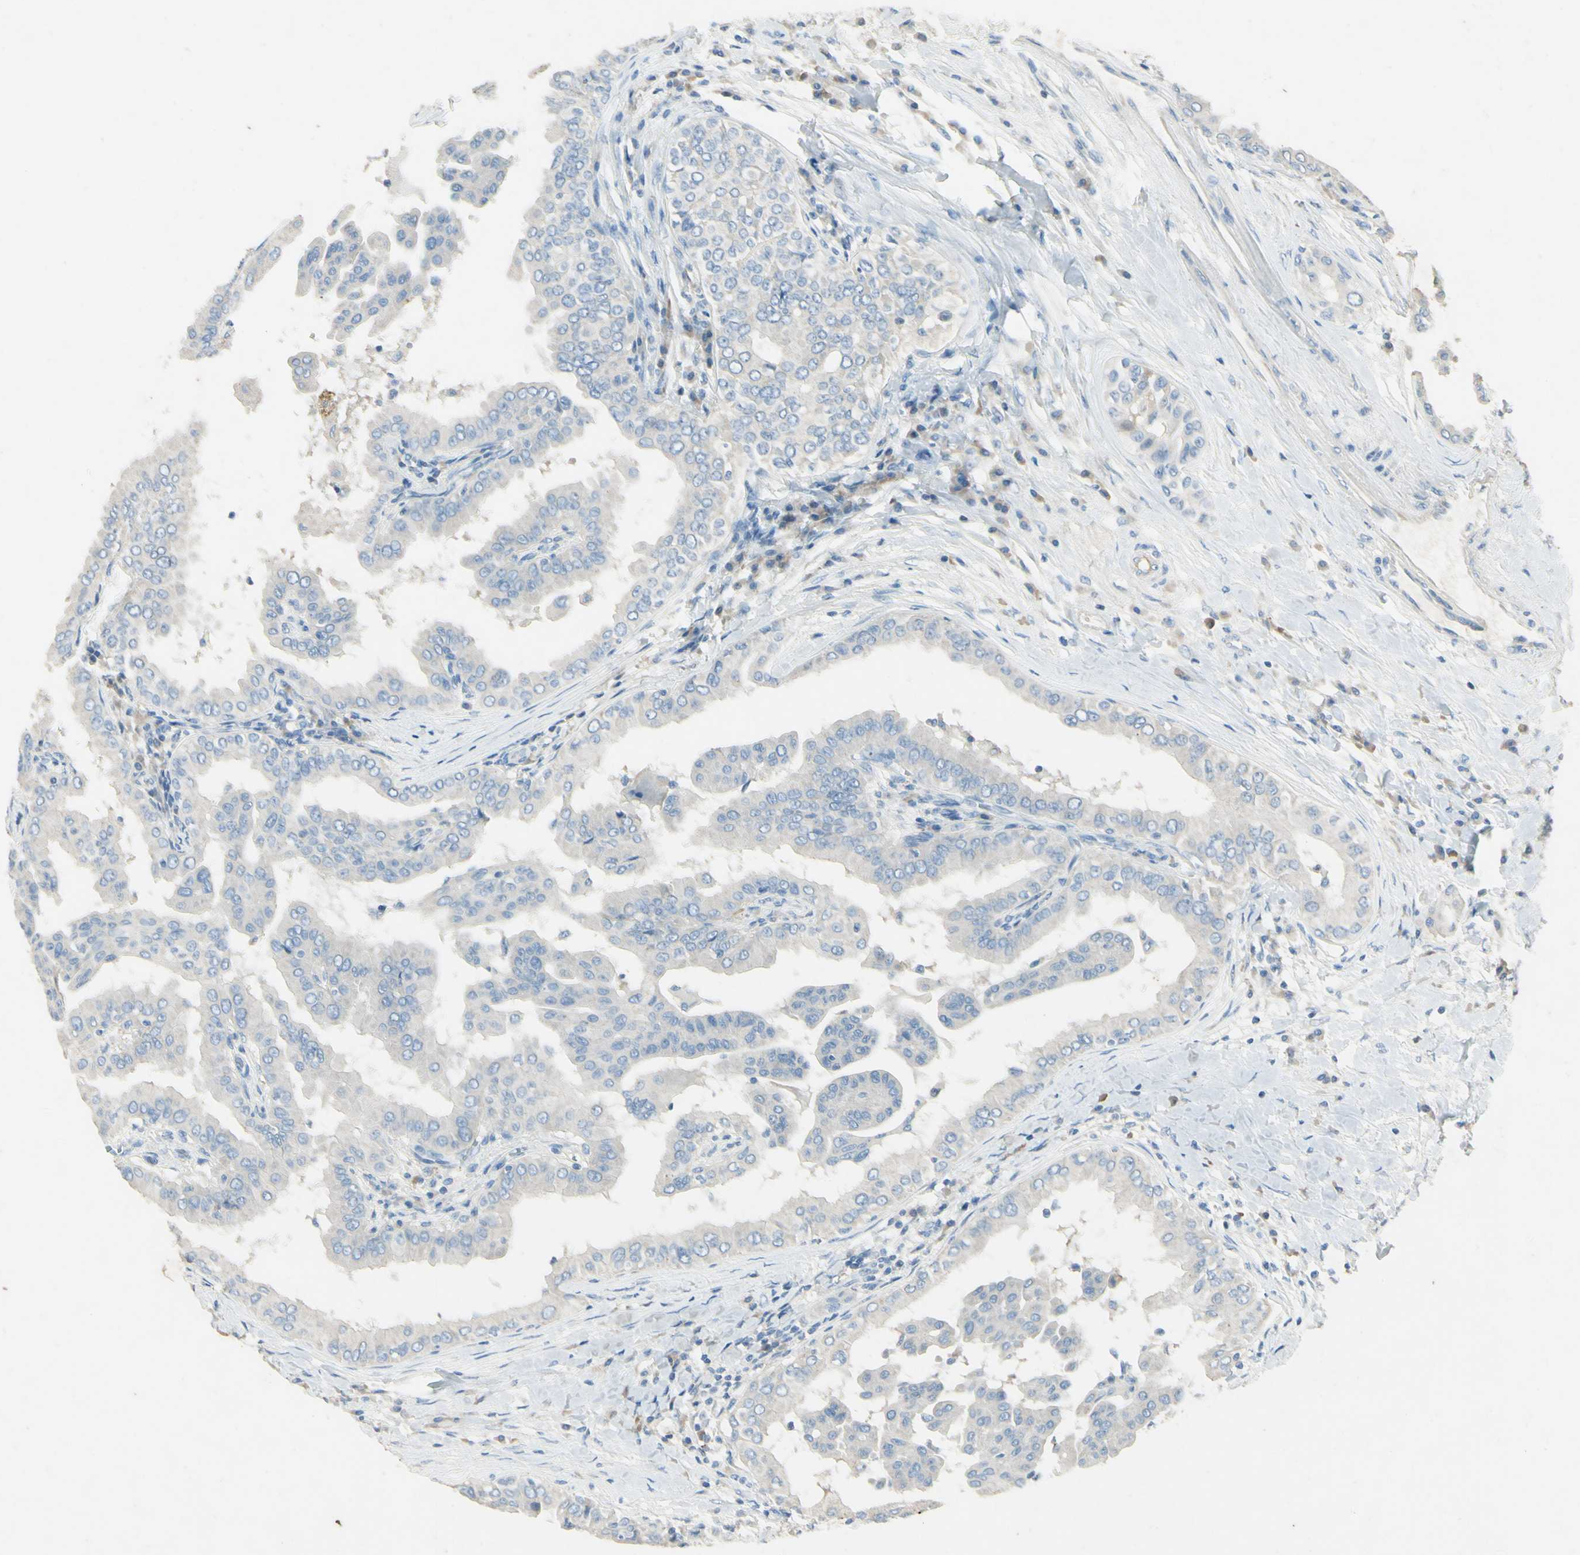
{"staining": {"intensity": "negative", "quantity": "none", "location": "none"}, "tissue": "thyroid cancer", "cell_type": "Tumor cells", "image_type": "cancer", "snomed": [{"axis": "morphology", "description": "Papillary adenocarcinoma, NOS"}, {"axis": "topography", "description": "Thyroid gland"}], "caption": "An image of human thyroid cancer (papillary adenocarcinoma) is negative for staining in tumor cells.", "gene": "SNAP91", "patient": {"sex": "male", "age": 33}}